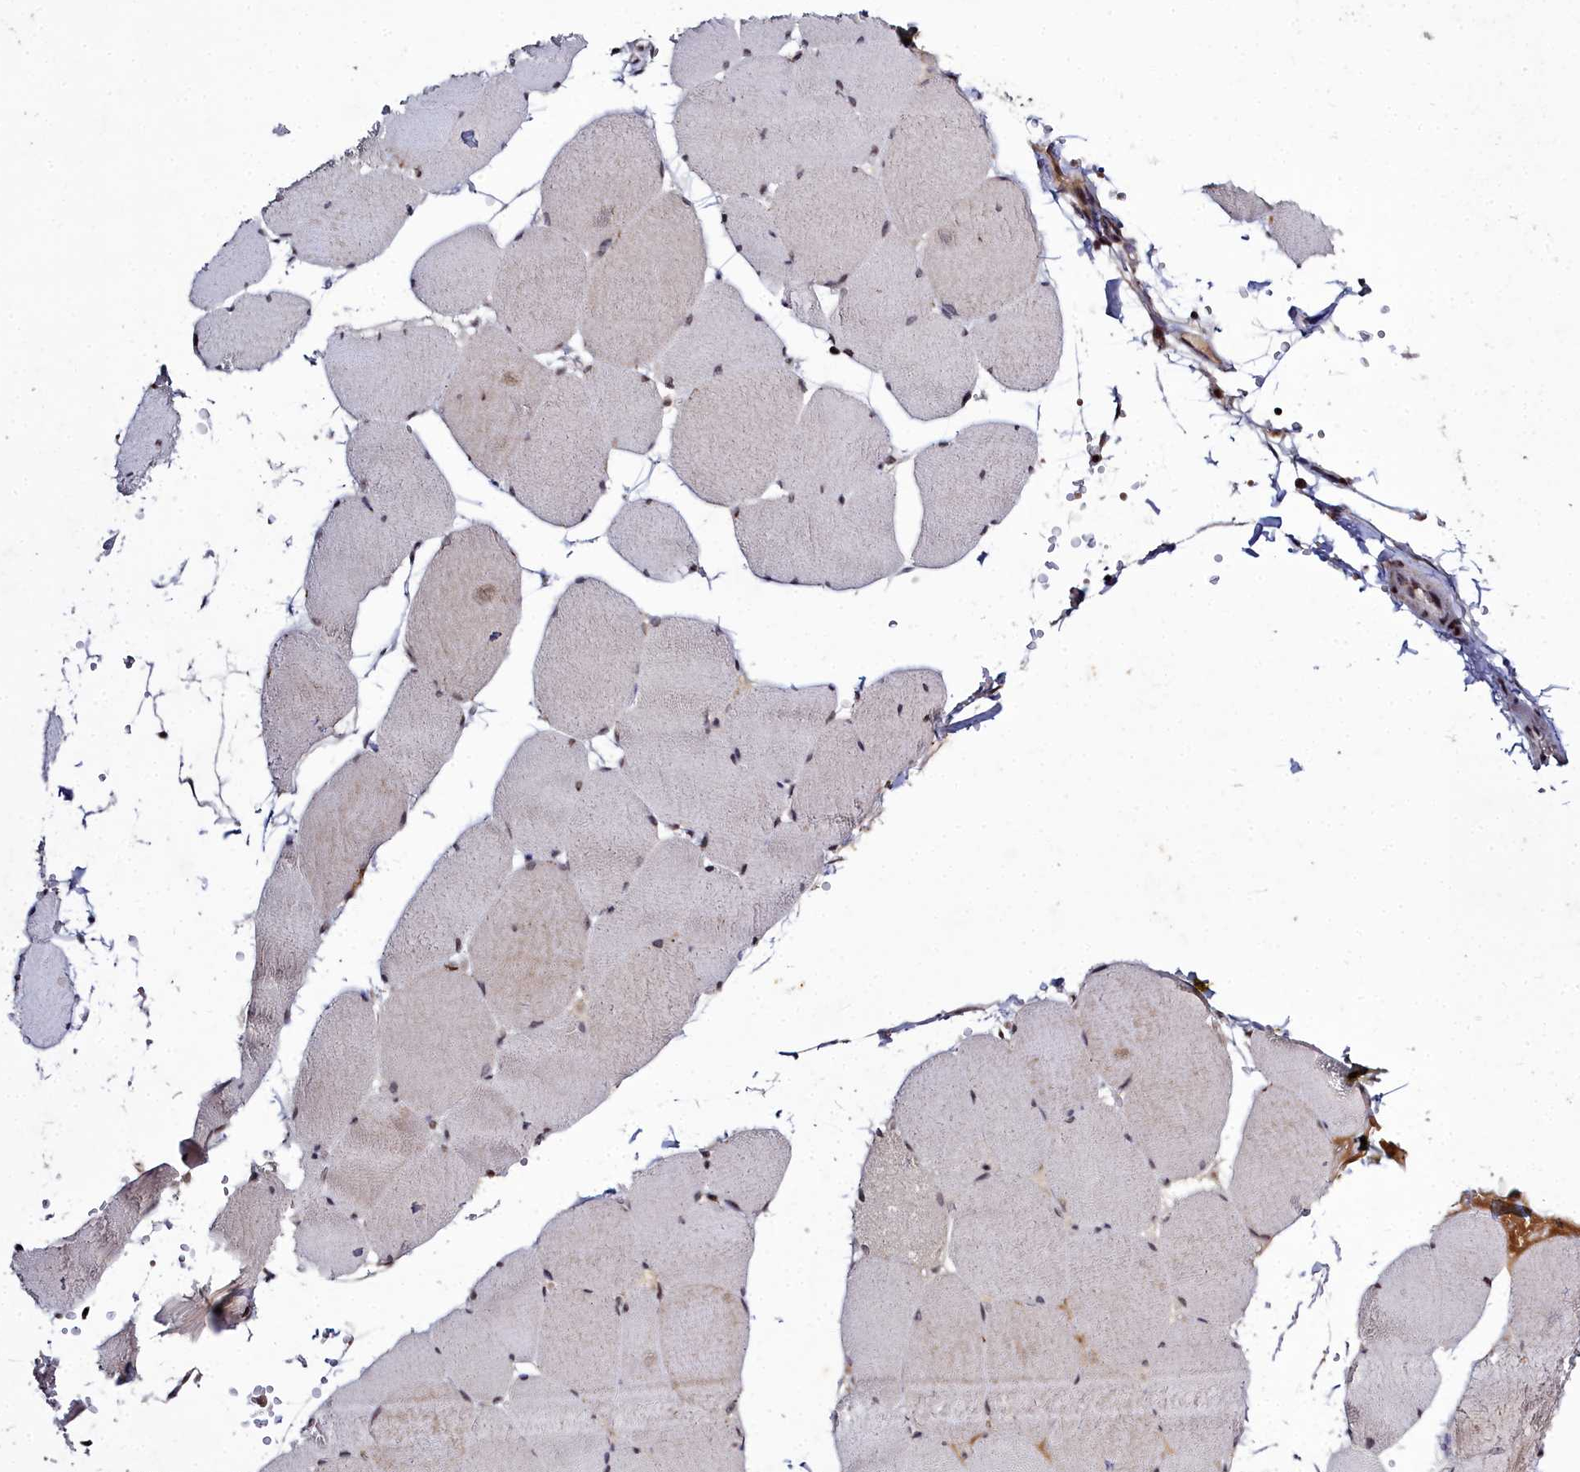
{"staining": {"intensity": "weak", "quantity": "<25%", "location": "cytoplasmic/membranous"}, "tissue": "skeletal muscle", "cell_type": "Myocytes", "image_type": "normal", "snomed": [{"axis": "morphology", "description": "Normal tissue, NOS"}, {"axis": "topography", "description": "Skeletal muscle"}, {"axis": "topography", "description": "Head-Neck"}], "caption": "Human skeletal muscle stained for a protein using immunohistochemistry (IHC) demonstrates no positivity in myocytes.", "gene": "FZD4", "patient": {"sex": "male", "age": 66}}